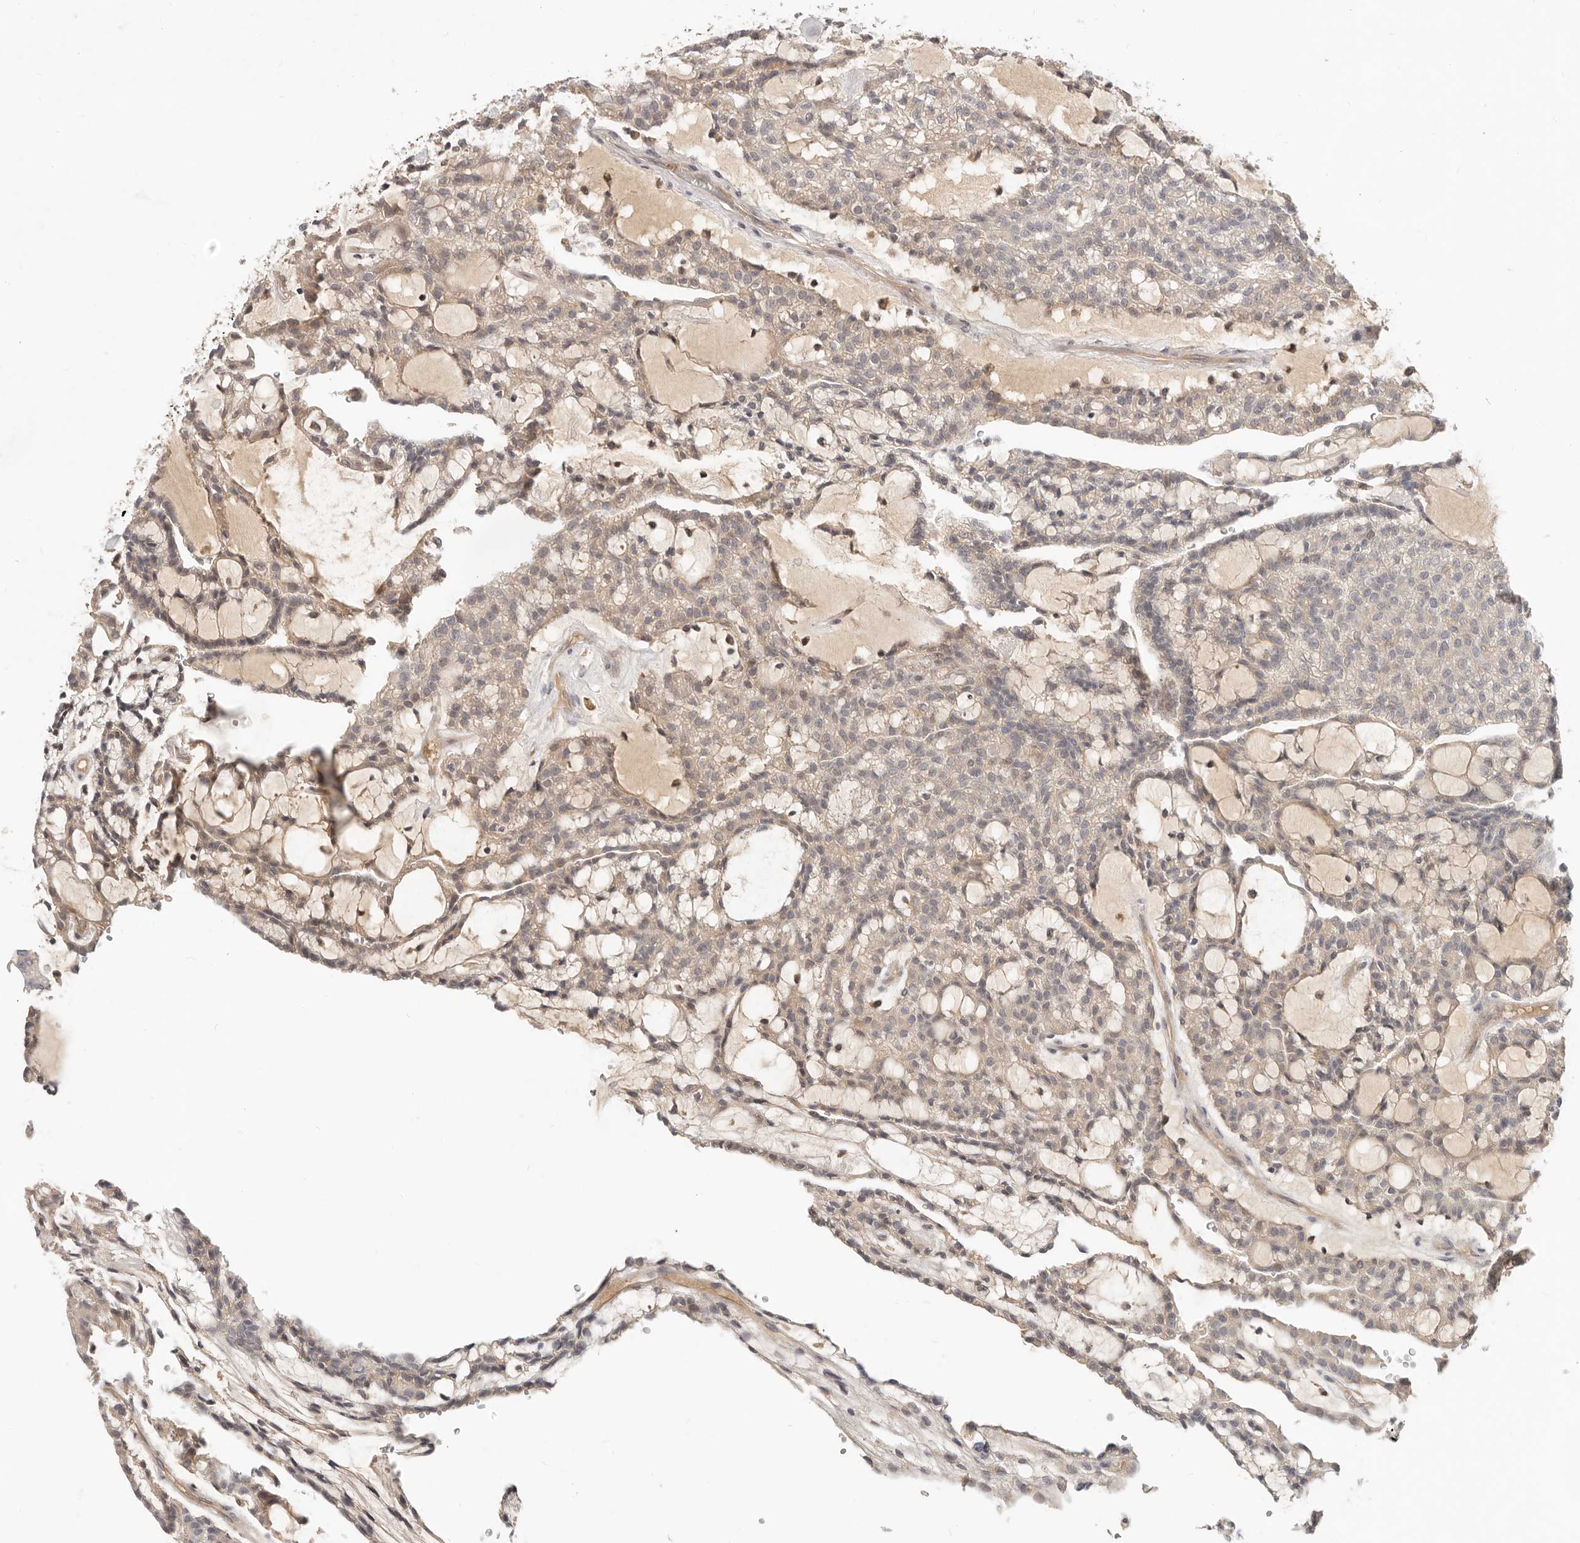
{"staining": {"intensity": "weak", "quantity": ">75%", "location": "cytoplasmic/membranous"}, "tissue": "renal cancer", "cell_type": "Tumor cells", "image_type": "cancer", "snomed": [{"axis": "morphology", "description": "Adenocarcinoma, NOS"}, {"axis": "topography", "description": "Kidney"}], "caption": "Immunohistochemical staining of adenocarcinoma (renal) exhibits low levels of weak cytoplasmic/membranous positivity in about >75% of tumor cells. The staining was performed using DAB, with brown indicating positive protein expression. Nuclei are stained blue with hematoxylin.", "gene": "USP49", "patient": {"sex": "male", "age": 63}}